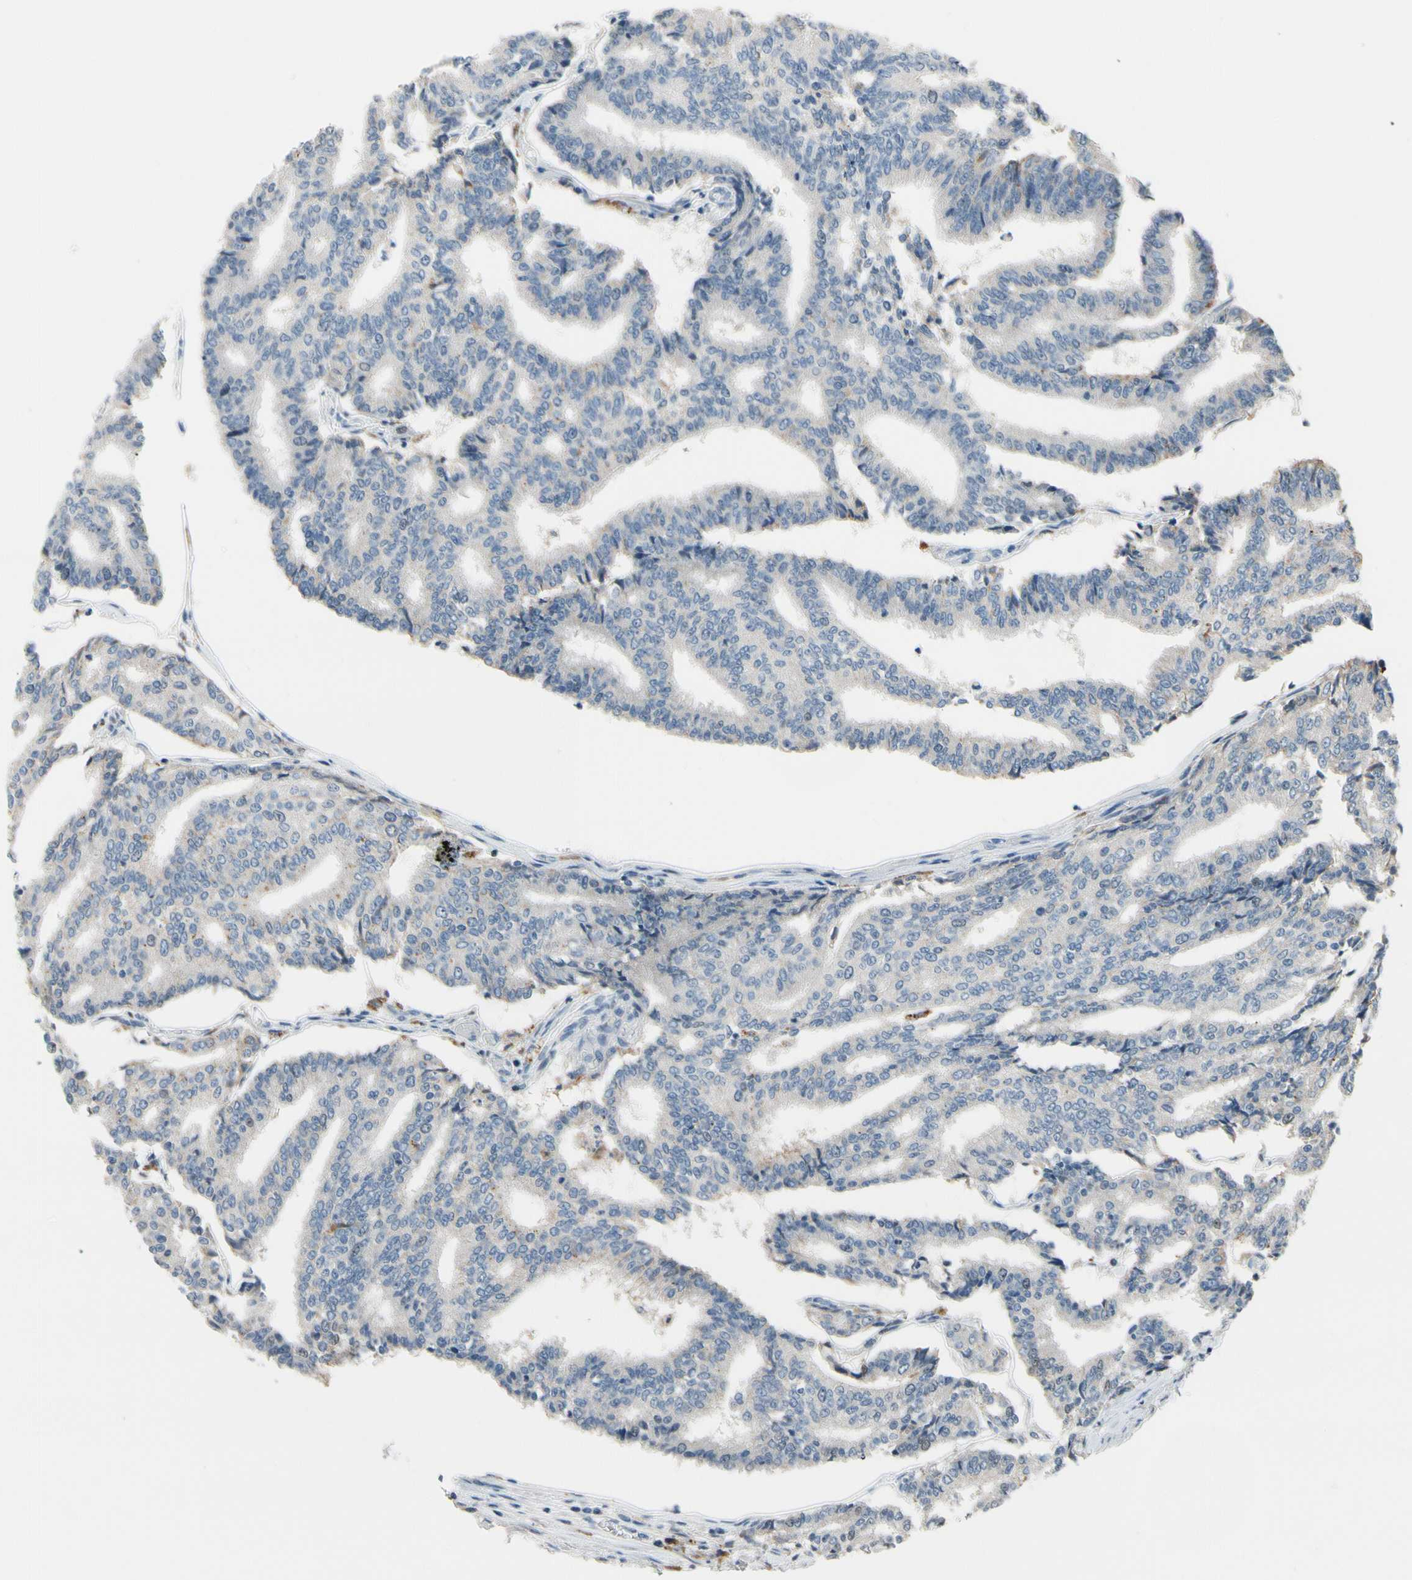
{"staining": {"intensity": "moderate", "quantity": "<25%", "location": "nuclear"}, "tissue": "prostate cancer", "cell_type": "Tumor cells", "image_type": "cancer", "snomed": [{"axis": "morphology", "description": "Adenocarcinoma, High grade"}, {"axis": "topography", "description": "Prostate"}], "caption": "DAB immunohistochemical staining of human prostate high-grade adenocarcinoma exhibits moderate nuclear protein staining in approximately <25% of tumor cells.", "gene": "ZKSCAN4", "patient": {"sex": "male", "age": 55}}